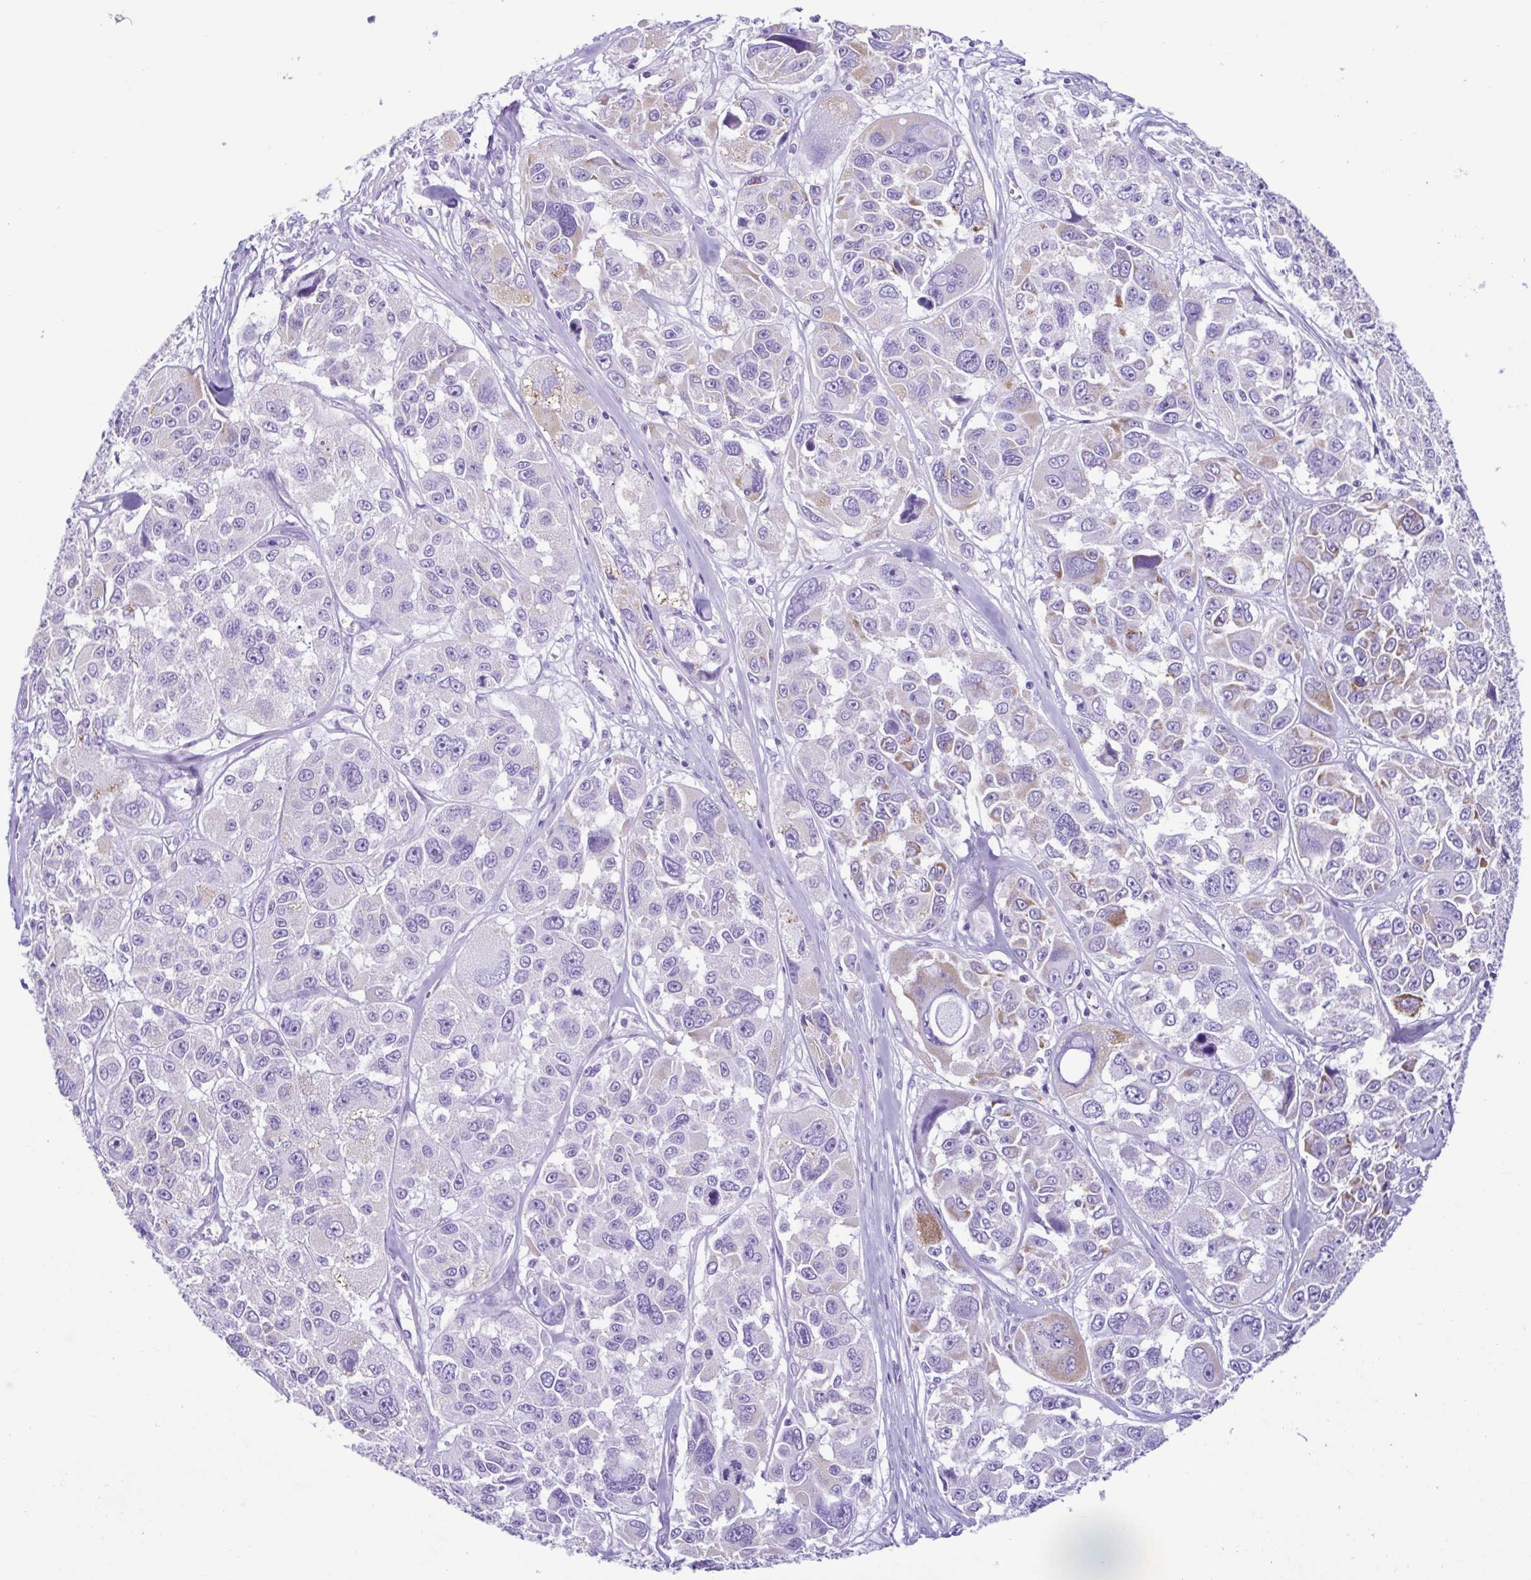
{"staining": {"intensity": "negative", "quantity": "none", "location": "none"}, "tissue": "melanoma", "cell_type": "Tumor cells", "image_type": "cancer", "snomed": [{"axis": "morphology", "description": "Malignant melanoma, NOS"}, {"axis": "topography", "description": "Skin"}], "caption": "A micrograph of human melanoma is negative for staining in tumor cells.", "gene": "ACTRT3", "patient": {"sex": "female", "age": 66}}